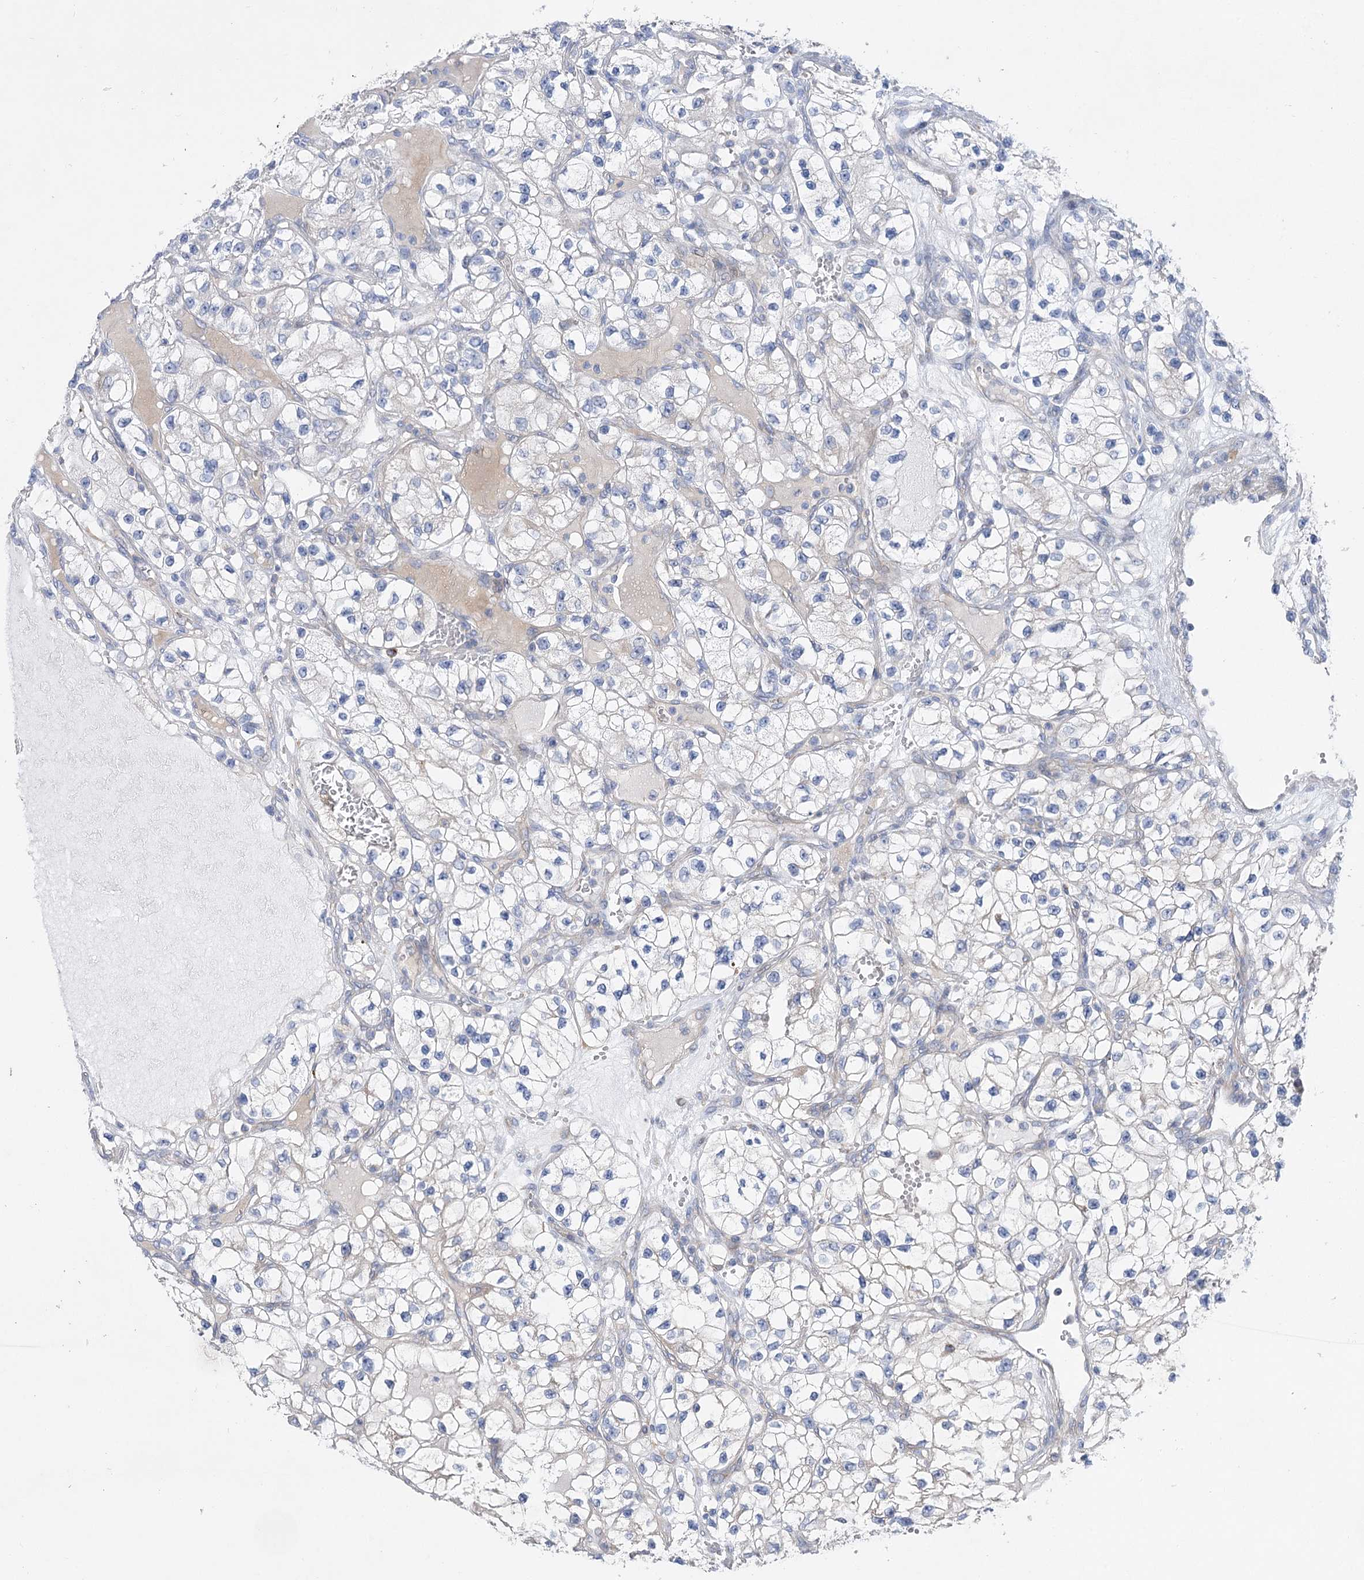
{"staining": {"intensity": "negative", "quantity": "none", "location": "none"}, "tissue": "renal cancer", "cell_type": "Tumor cells", "image_type": "cancer", "snomed": [{"axis": "morphology", "description": "Adenocarcinoma, NOS"}, {"axis": "topography", "description": "Kidney"}], "caption": "DAB (3,3'-diaminobenzidine) immunohistochemical staining of human renal cancer (adenocarcinoma) shows no significant staining in tumor cells.", "gene": "NRAP", "patient": {"sex": "female", "age": 57}}